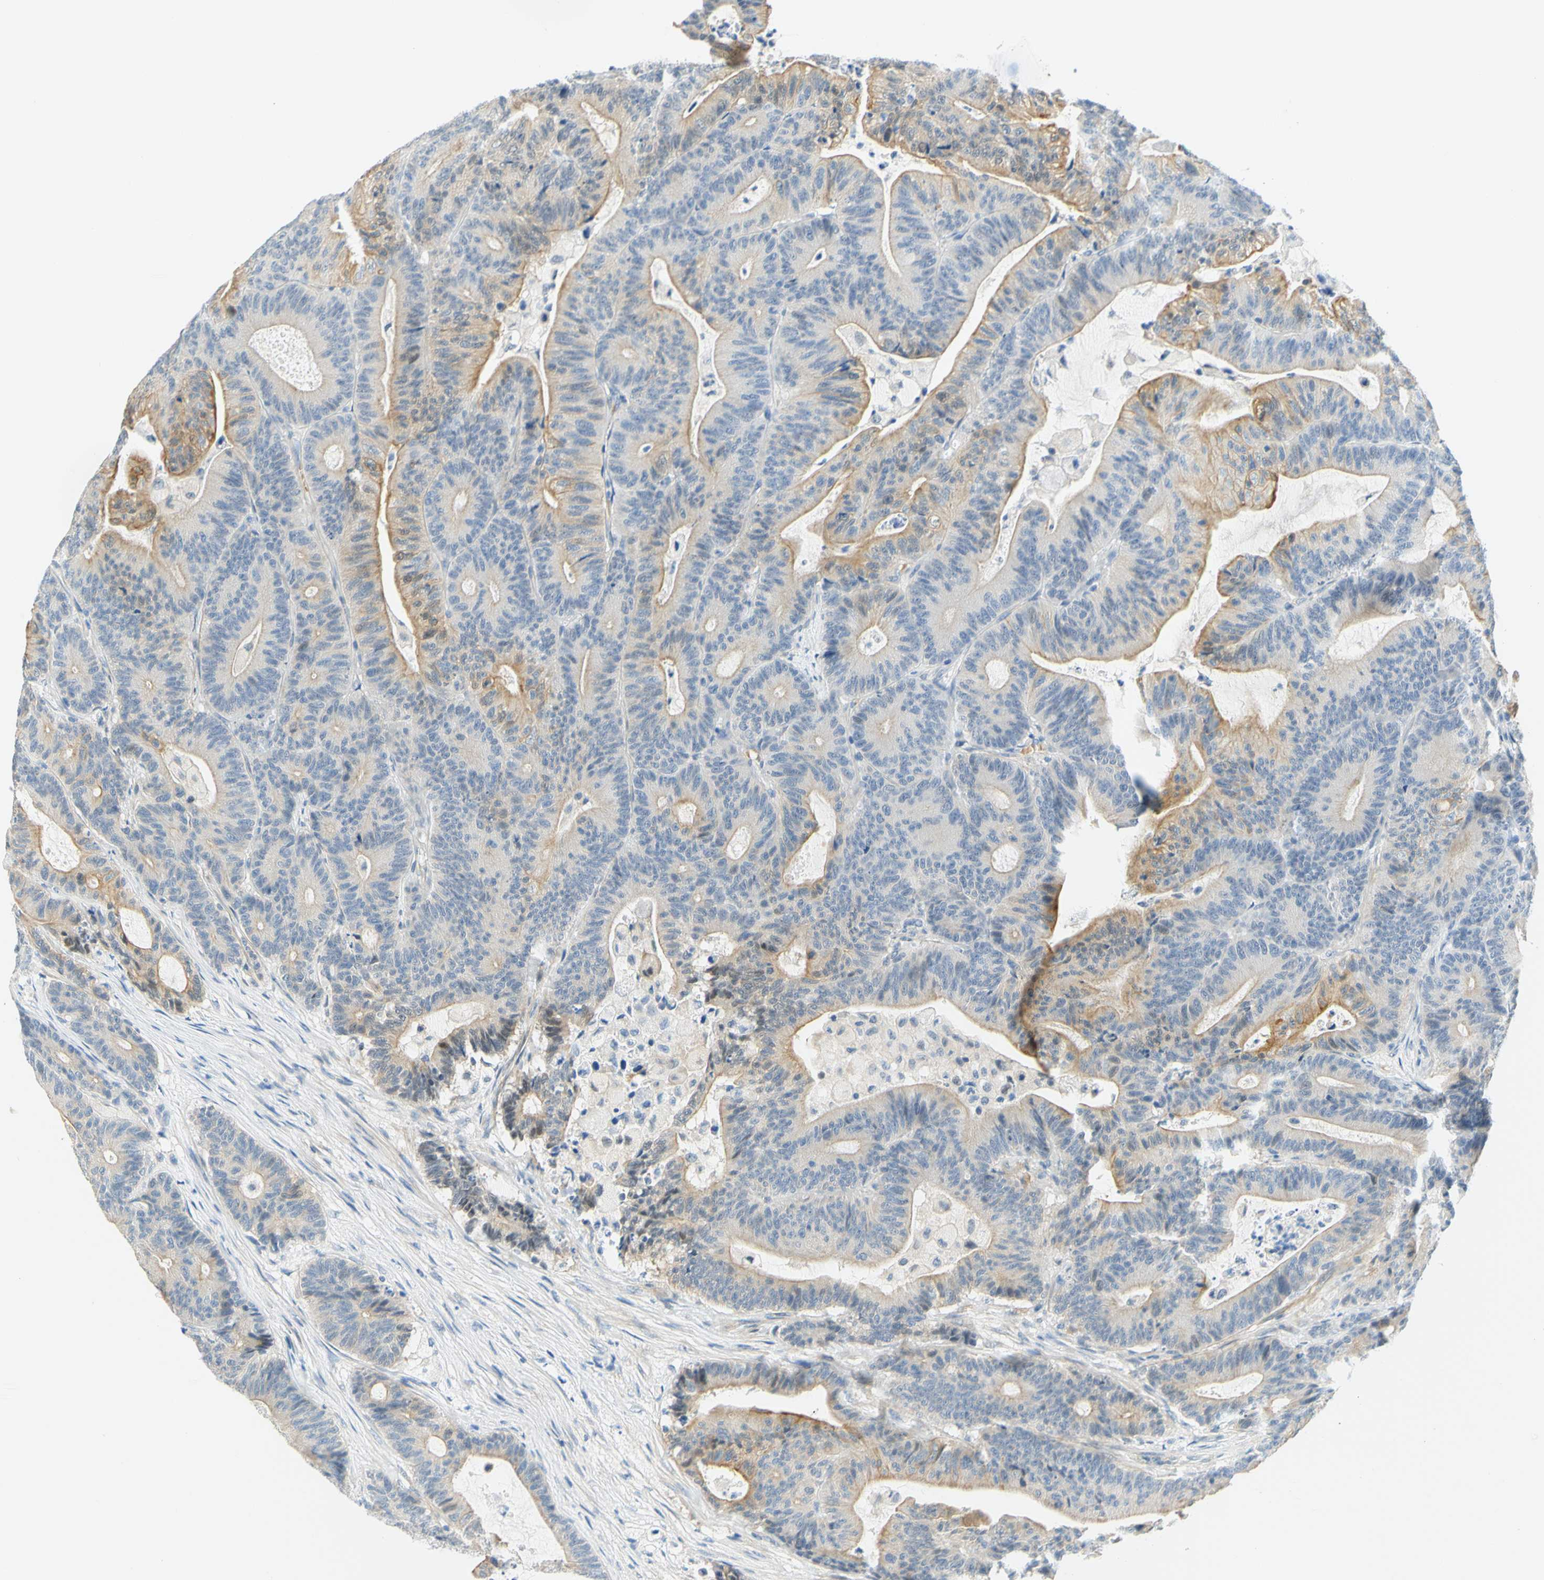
{"staining": {"intensity": "moderate", "quantity": "25%-75%", "location": "cytoplasmic/membranous"}, "tissue": "colorectal cancer", "cell_type": "Tumor cells", "image_type": "cancer", "snomed": [{"axis": "morphology", "description": "Adenocarcinoma, NOS"}, {"axis": "topography", "description": "Colon"}], "caption": "Immunohistochemical staining of colorectal adenocarcinoma reveals medium levels of moderate cytoplasmic/membranous protein expression in about 25%-75% of tumor cells.", "gene": "ENTREP2", "patient": {"sex": "female", "age": 84}}